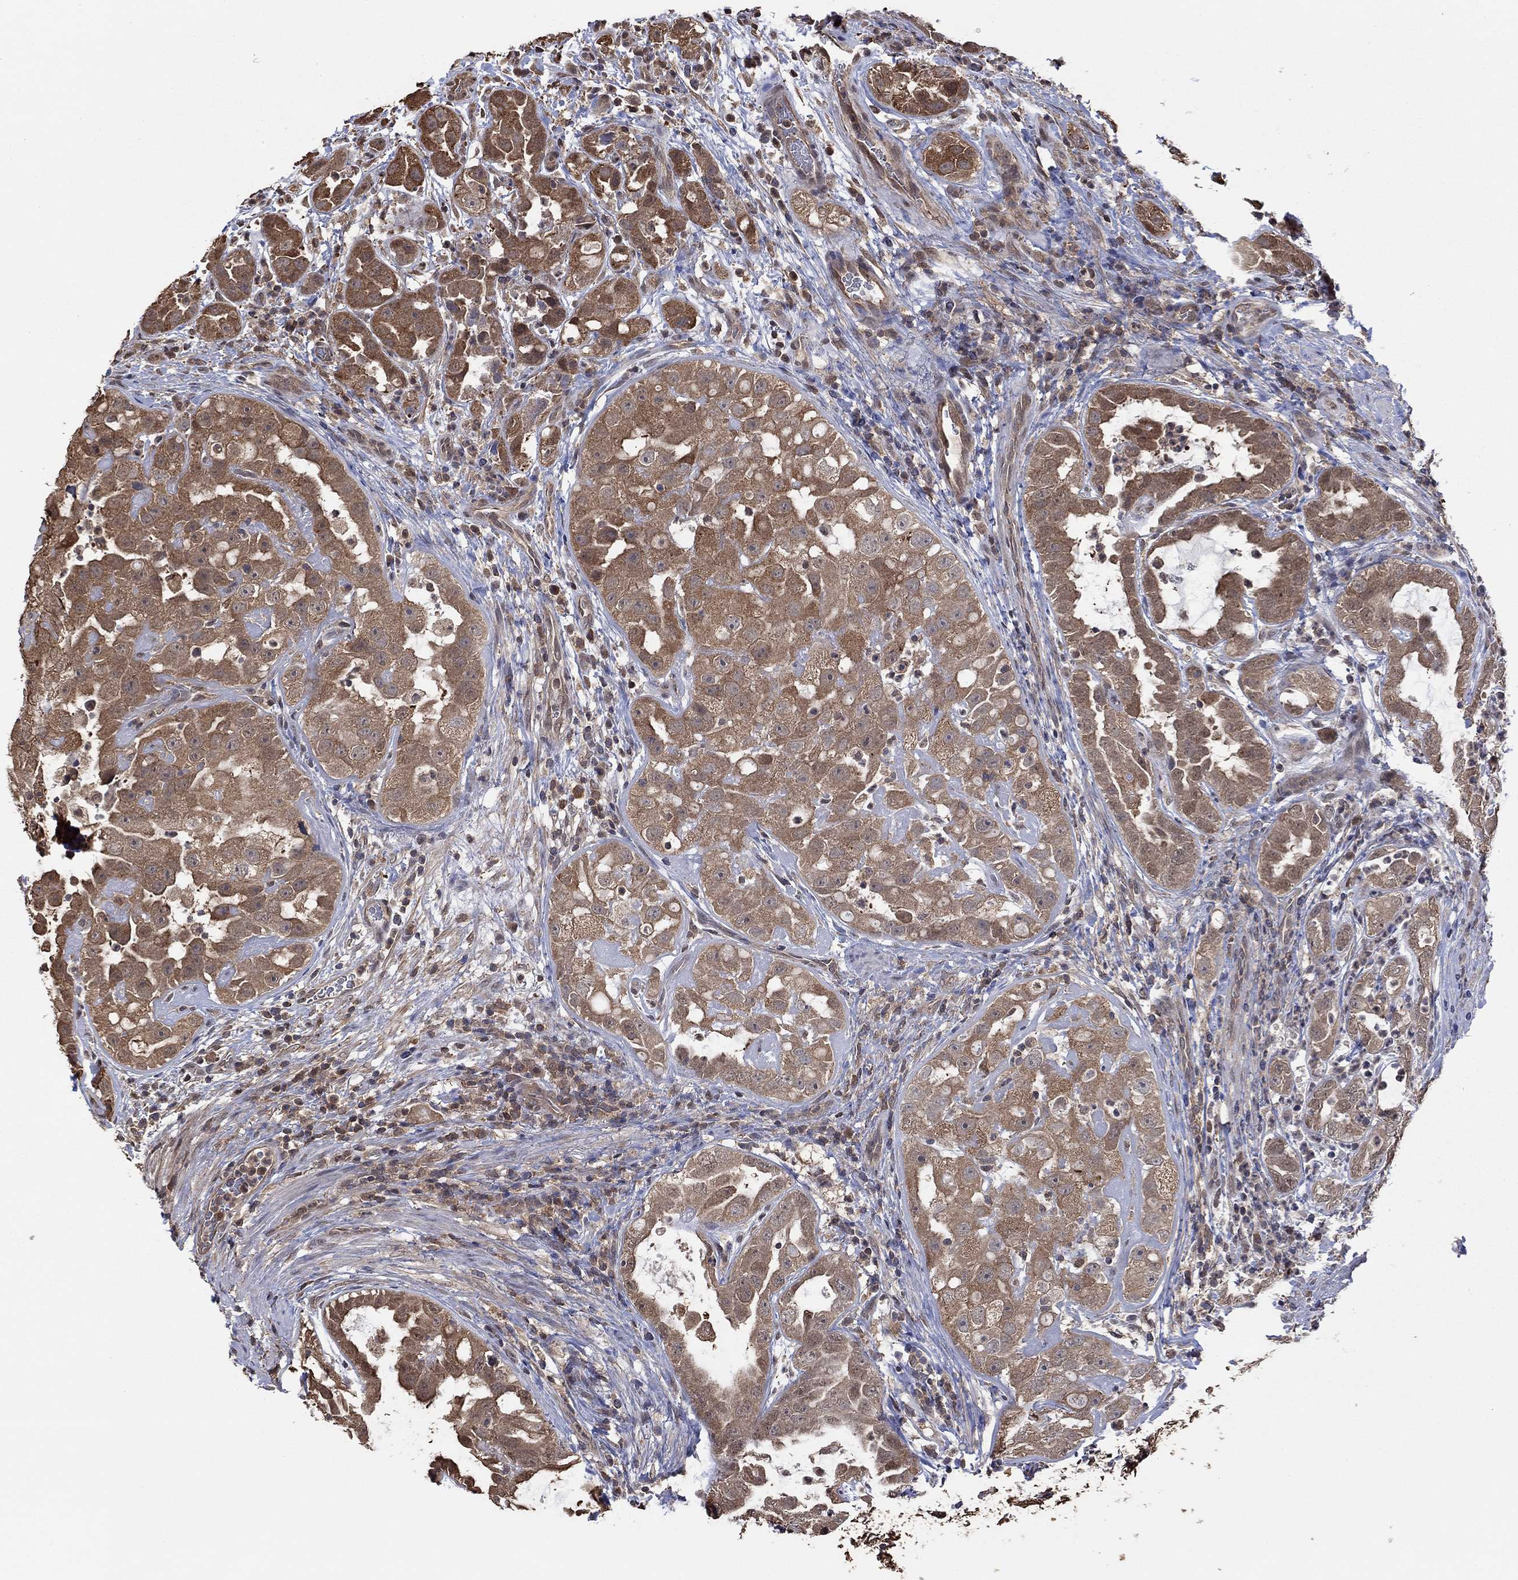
{"staining": {"intensity": "moderate", "quantity": "25%-75%", "location": "cytoplasmic/membranous"}, "tissue": "urothelial cancer", "cell_type": "Tumor cells", "image_type": "cancer", "snomed": [{"axis": "morphology", "description": "Urothelial carcinoma, High grade"}, {"axis": "topography", "description": "Urinary bladder"}], "caption": "Protein analysis of high-grade urothelial carcinoma tissue reveals moderate cytoplasmic/membranous staining in about 25%-75% of tumor cells. (IHC, brightfield microscopy, high magnification).", "gene": "RNF114", "patient": {"sex": "female", "age": 41}}